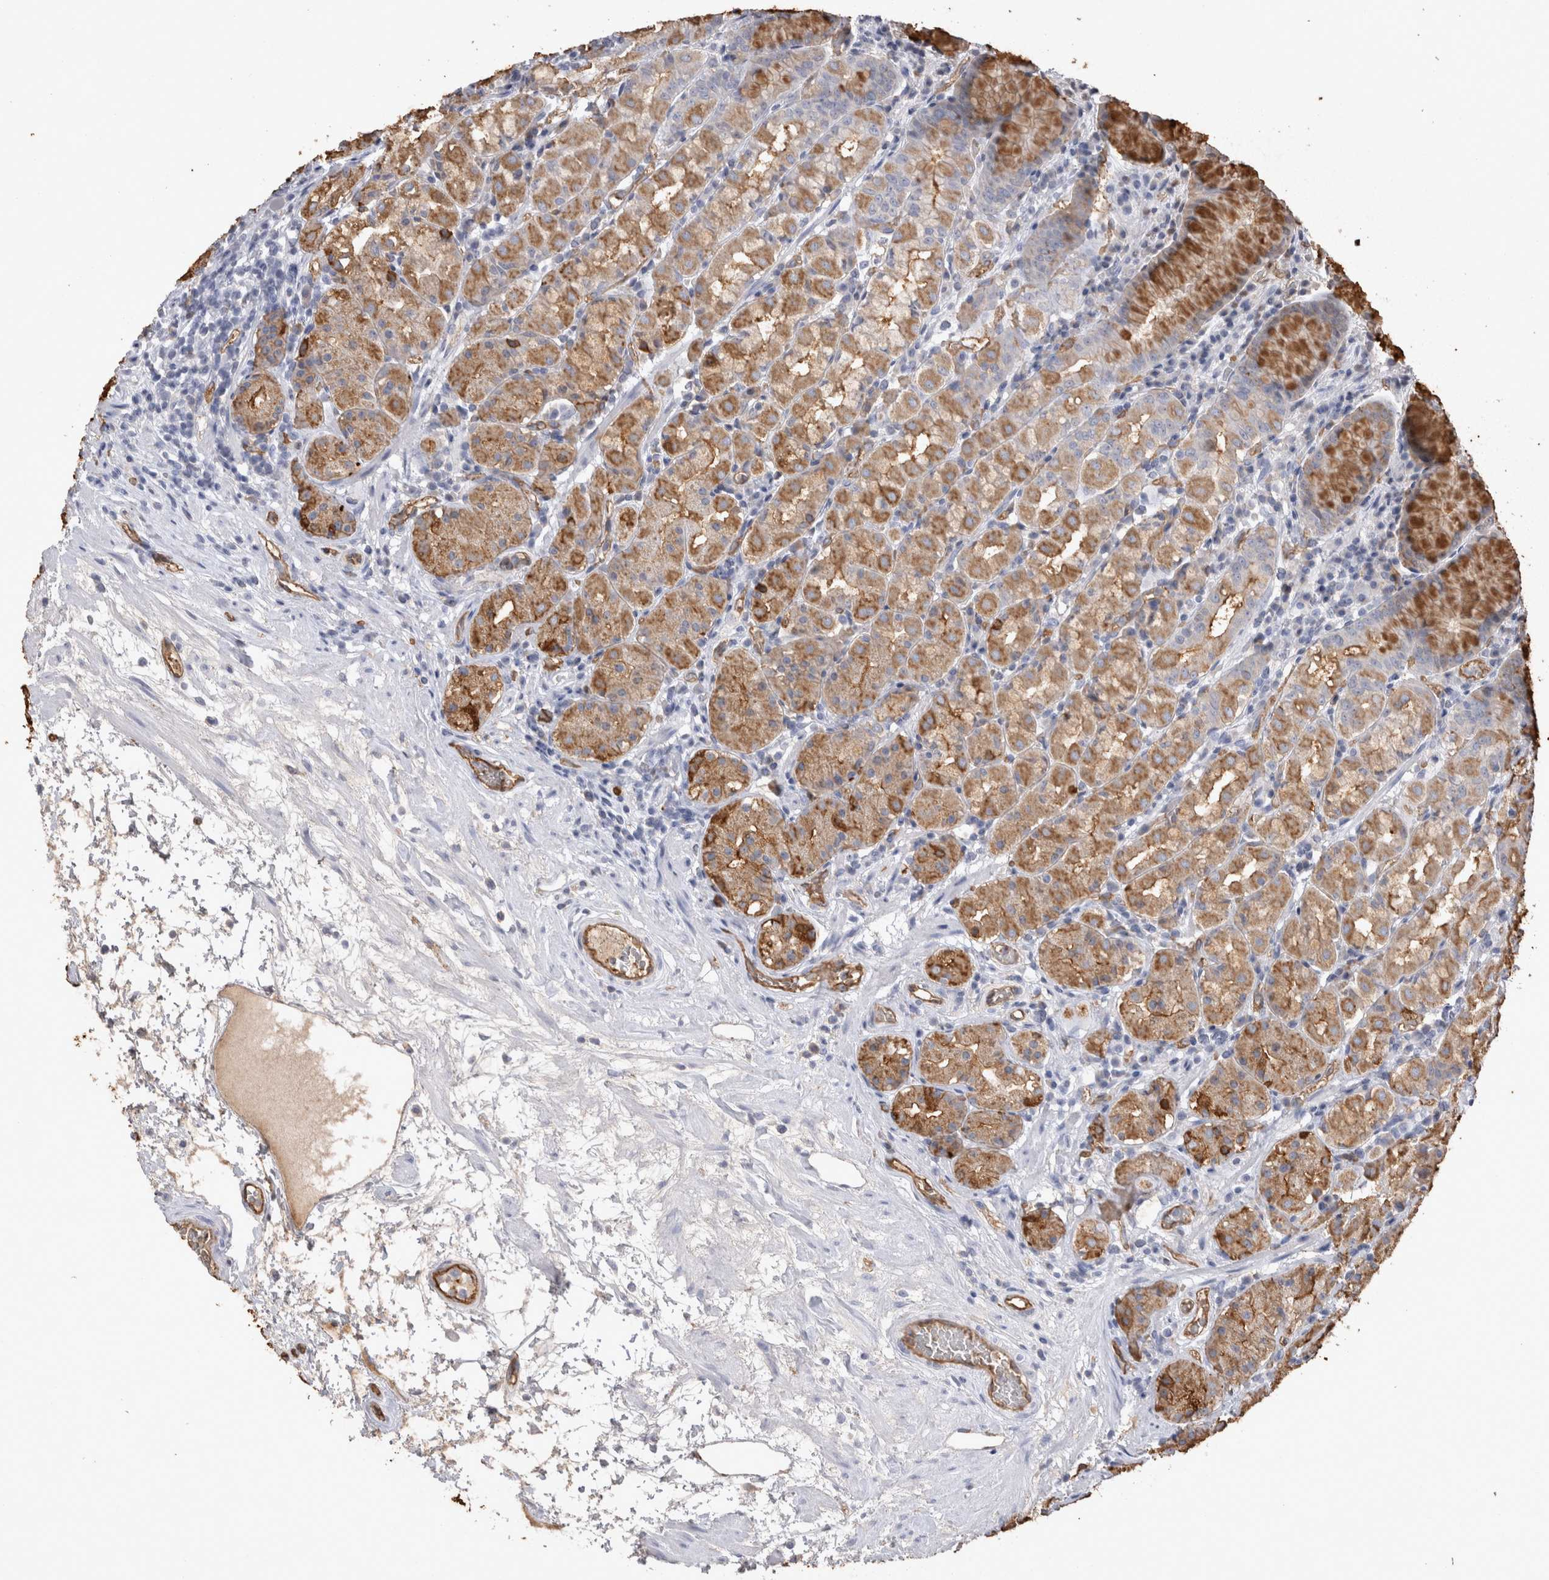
{"staining": {"intensity": "moderate", "quantity": ">75%", "location": "cytoplasmic/membranous"}, "tissue": "stomach", "cell_type": "Glandular cells", "image_type": "normal", "snomed": [{"axis": "morphology", "description": "Normal tissue, NOS"}, {"axis": "topography", "description": "Stomach, lower"}], "caption": "A brown stain shows moderate cytoplasmic/membranous staining of a protein in glandular cells of benign human stomach.", "gene": "IL17RC", "patient": {"sex": "female", "age": 56}}